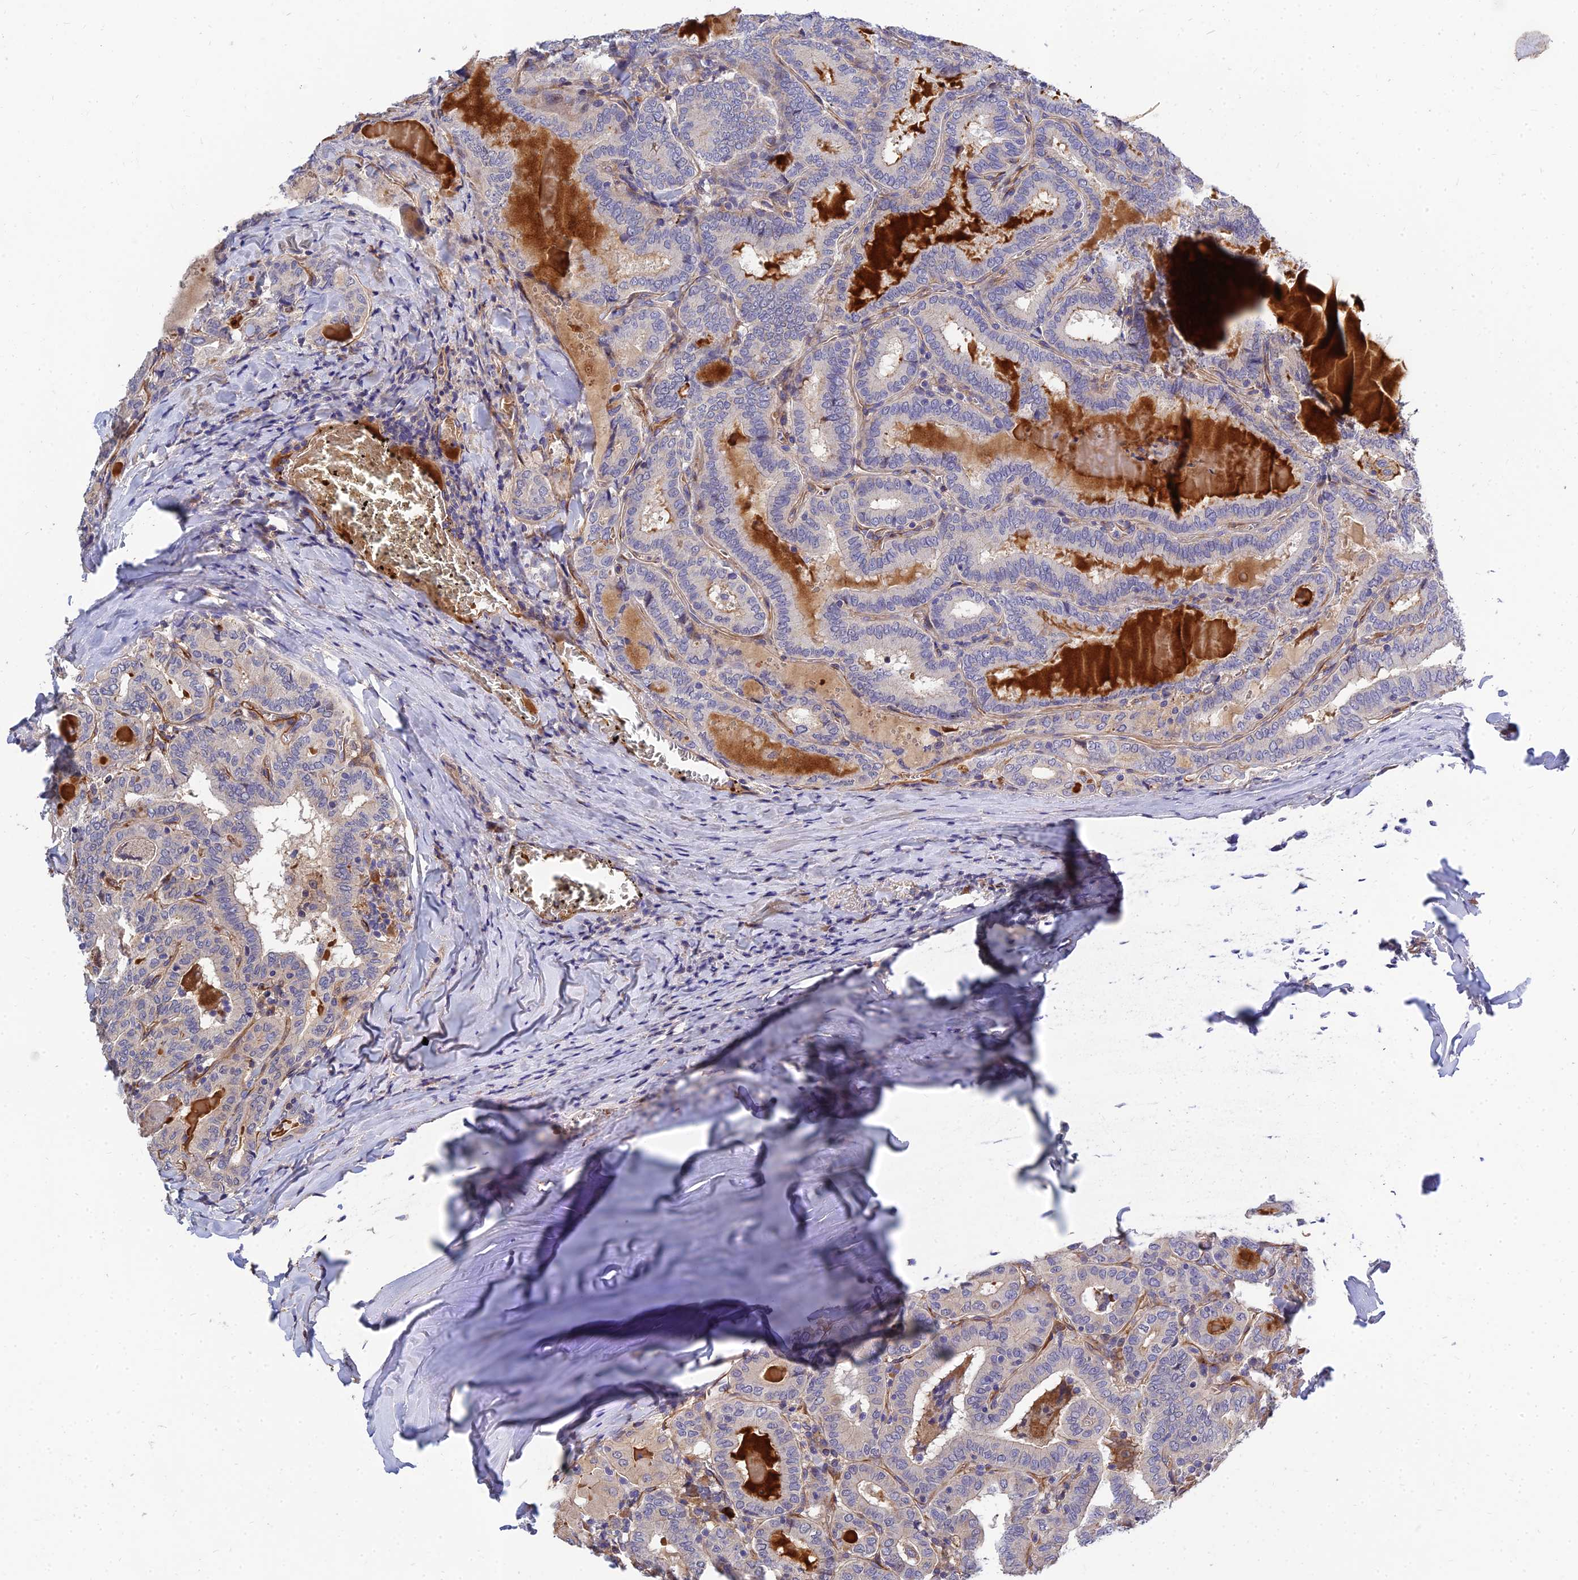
{"staining": {"intensity": "weak", "quantity": "<25%", "location": "cytoplasmic/membranous"}, "tissue": "thyroid cancer", "cell_type": "Tumor cells", "image_type": "cancer", "snomed": [{"axis": "morphology", "description": "Papillary adenocarcinoma, NOS"}, {"axis": "topography", "description": "Thyroid gland"}], "caption": "IHC image of neoplastic tissue: human thyroid papillary adenocarcinoma stained with DAB (3,3'-diaminobenzidine) demonstrates no significant protein expression in tumor cells. Nuclei are stained in blue.", "gene": "MRPL35", "patient": {"sex": "female", "age": 72}}